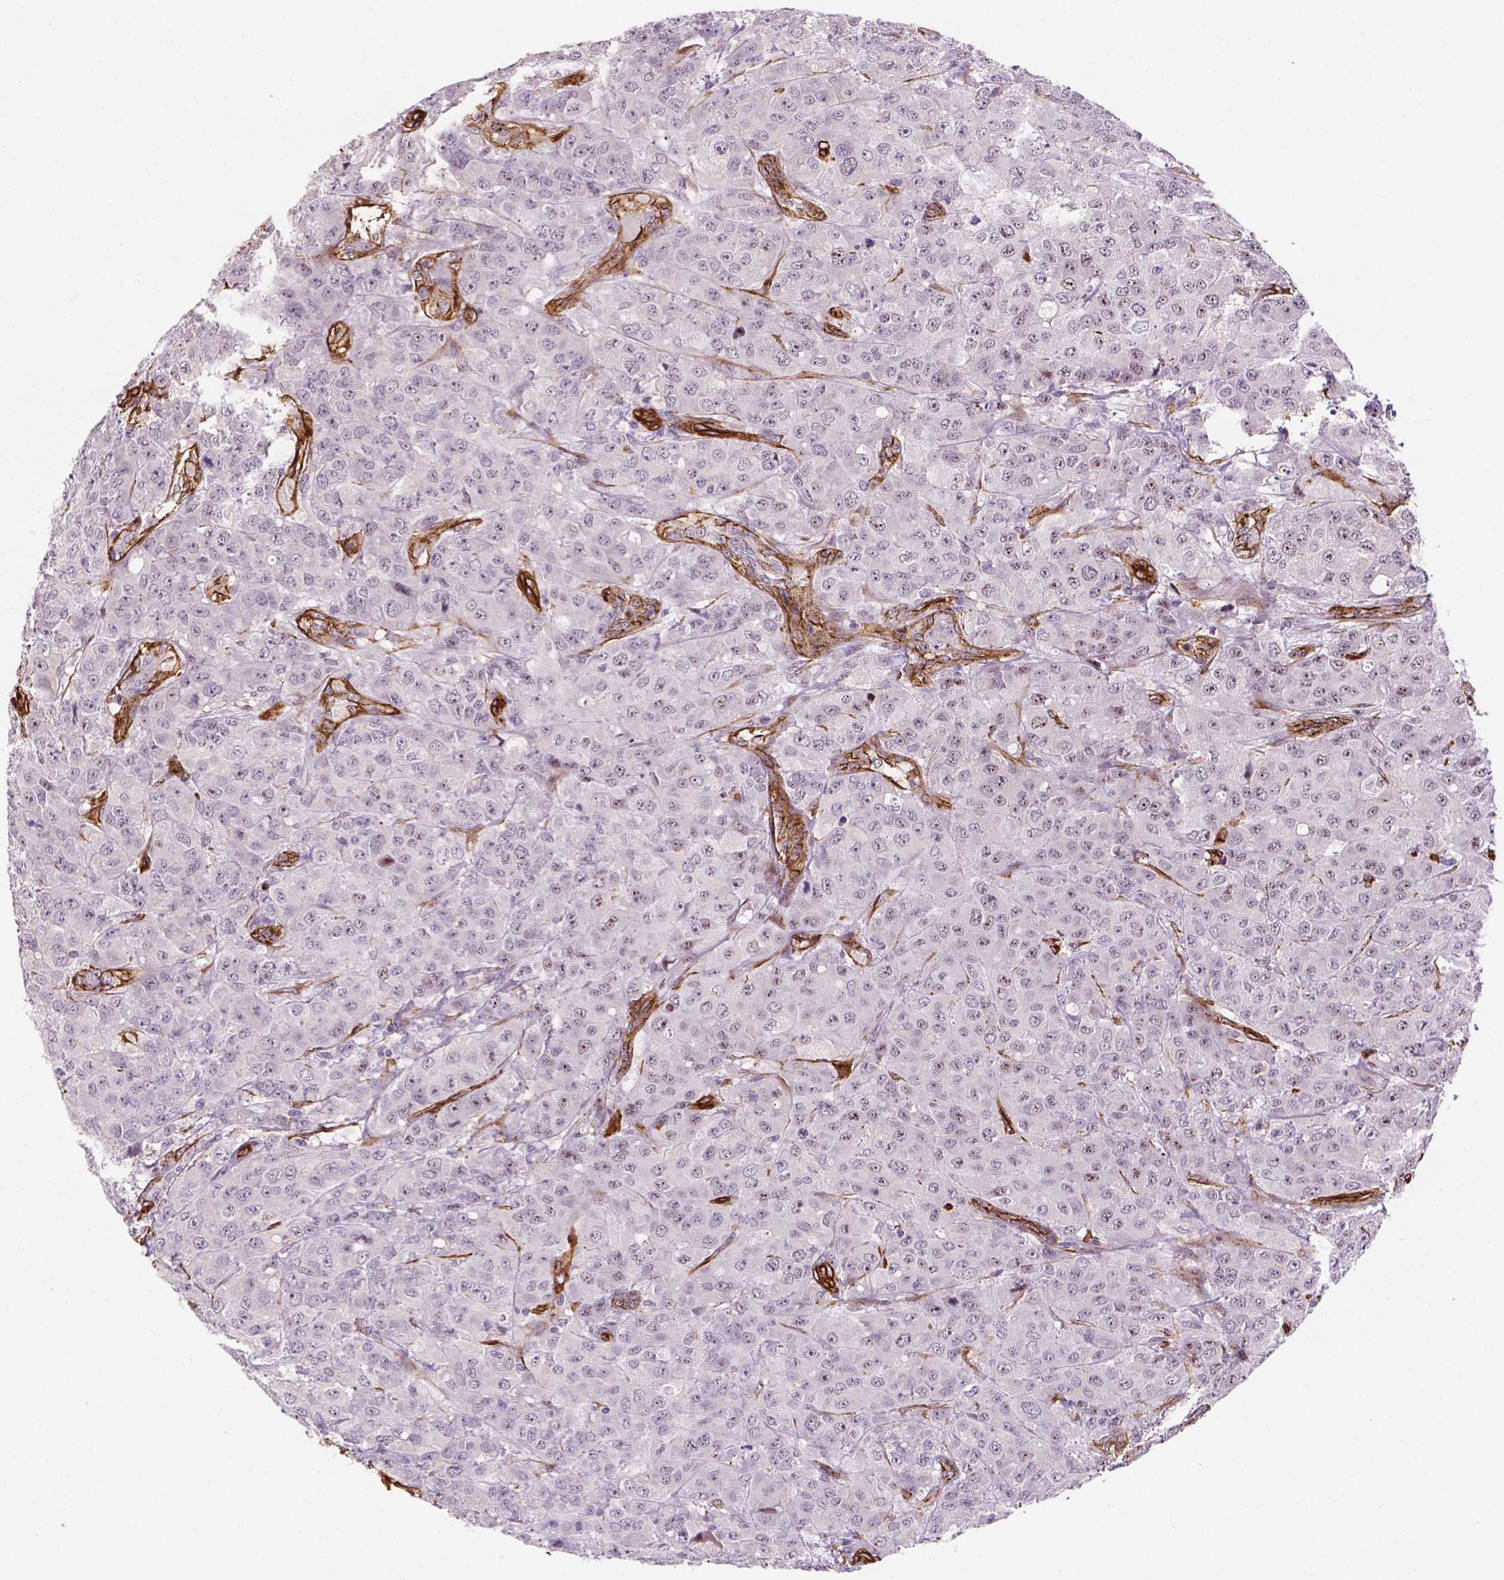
{"staining": {"intensity": "negative", "quantity": "none", "location": "none"}, "tissue": "breast cancer", "cell_type": "Tumor cells", "image_type": "cancer", "snomed": [{"axis": "morphology", "description": "Normal tissue, NOS"}, {"axis": "morphology", "description": "Duct carcinoma"}, {"axis": "topography", "description": "Breast"}], "caption": "The IHC photomicrograph has no significant staining in tumor cells of infiltrating ductal carcinoma (breast) tissue.", "gene": "EGFL8", "patient": {"sex": "female", "age": 43}}